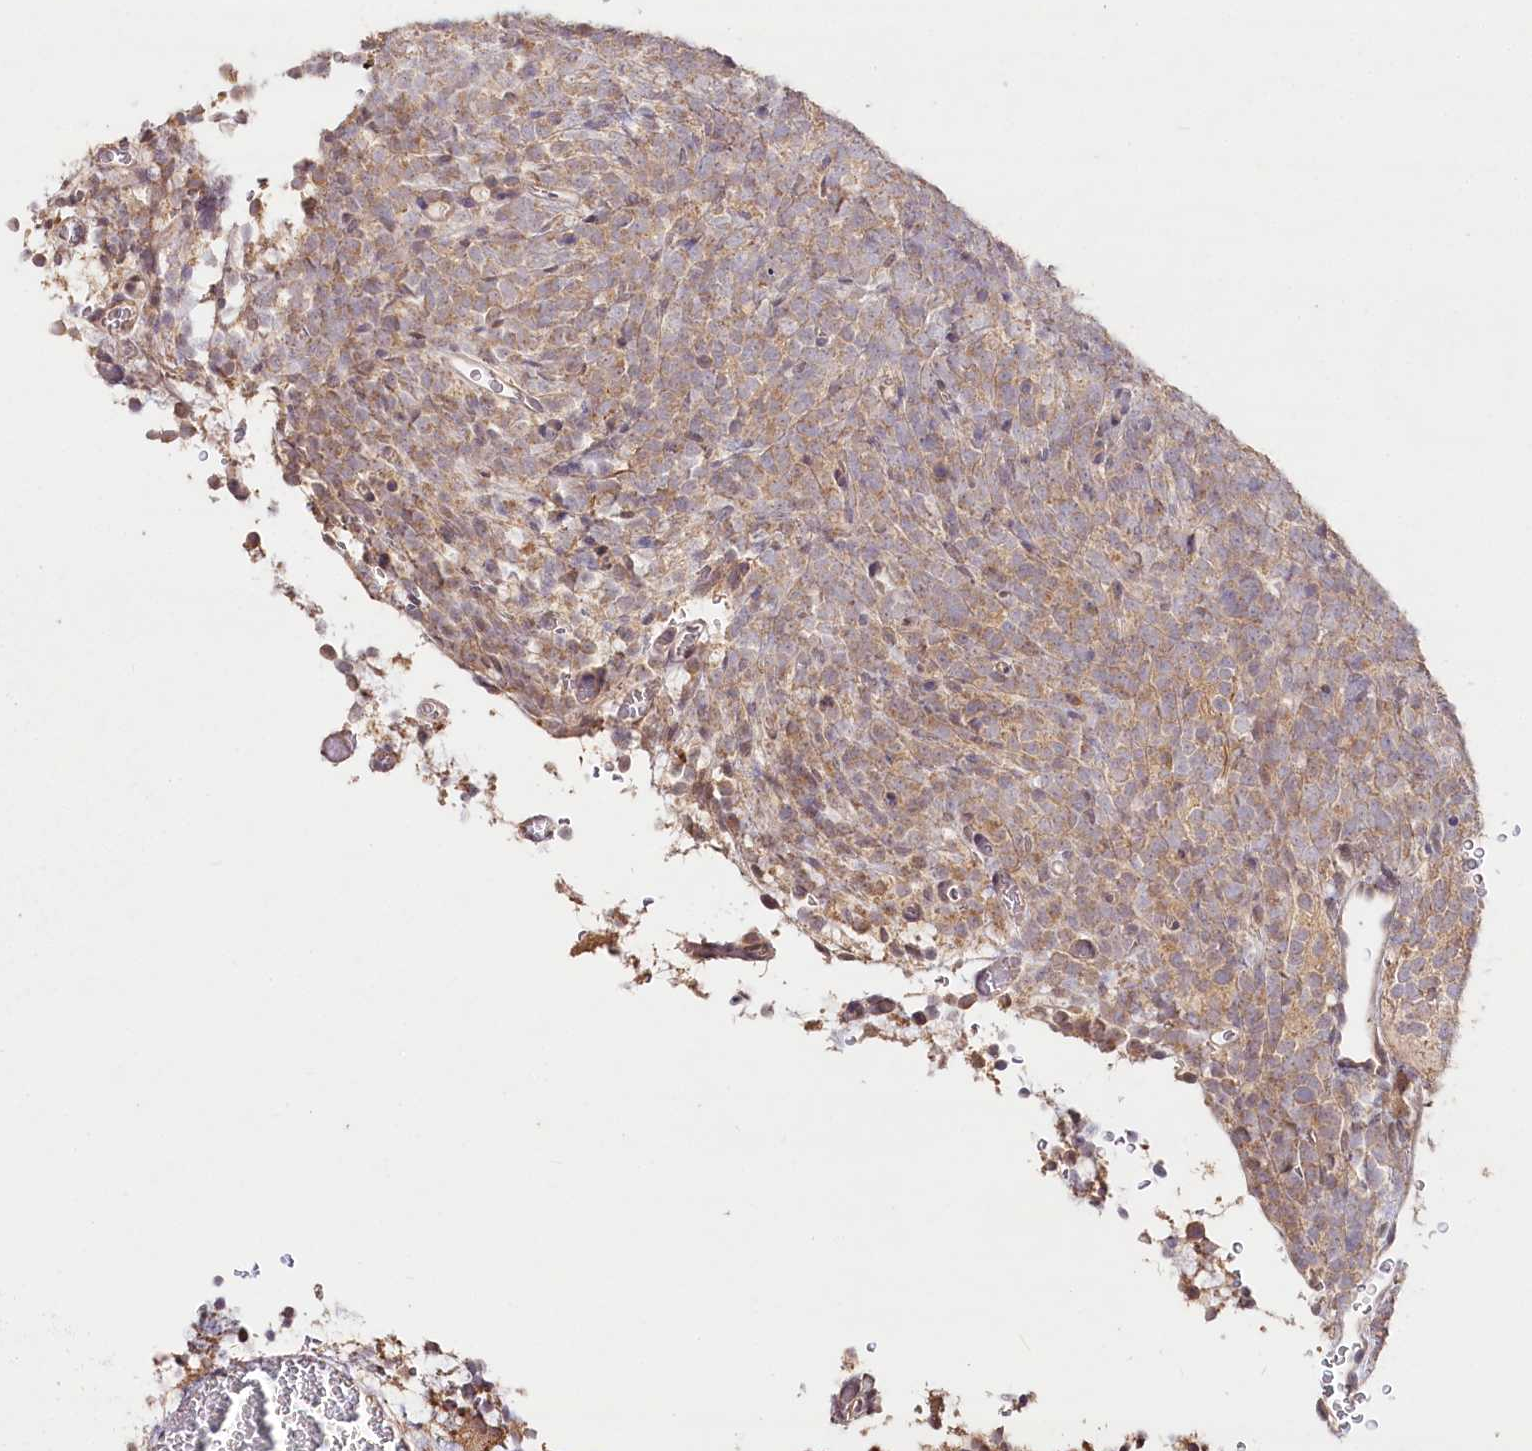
{"staining": {"intensity": "moderate", "quantity": "25%-75%", "location": "cytoplasmic/membranous"}, "tissue": "glioma", "cell_type": "Tumor cells", "image_type": "cancer", "snomed": [{"axis": "morphology", "description": "Glioma, malignant, Low grade"}, {"axis": "topography", "description": "Brain"}], "caption": "Protein staining displays moderate cytoplasmic/membranous expression in approximately 25%-75% of tumor cells in glioma. The protein of interest is shown in brown color, while the nuclei are stained blue.", "gene": "DMXL1", "patient": {"sex": "female", "age": 1}}